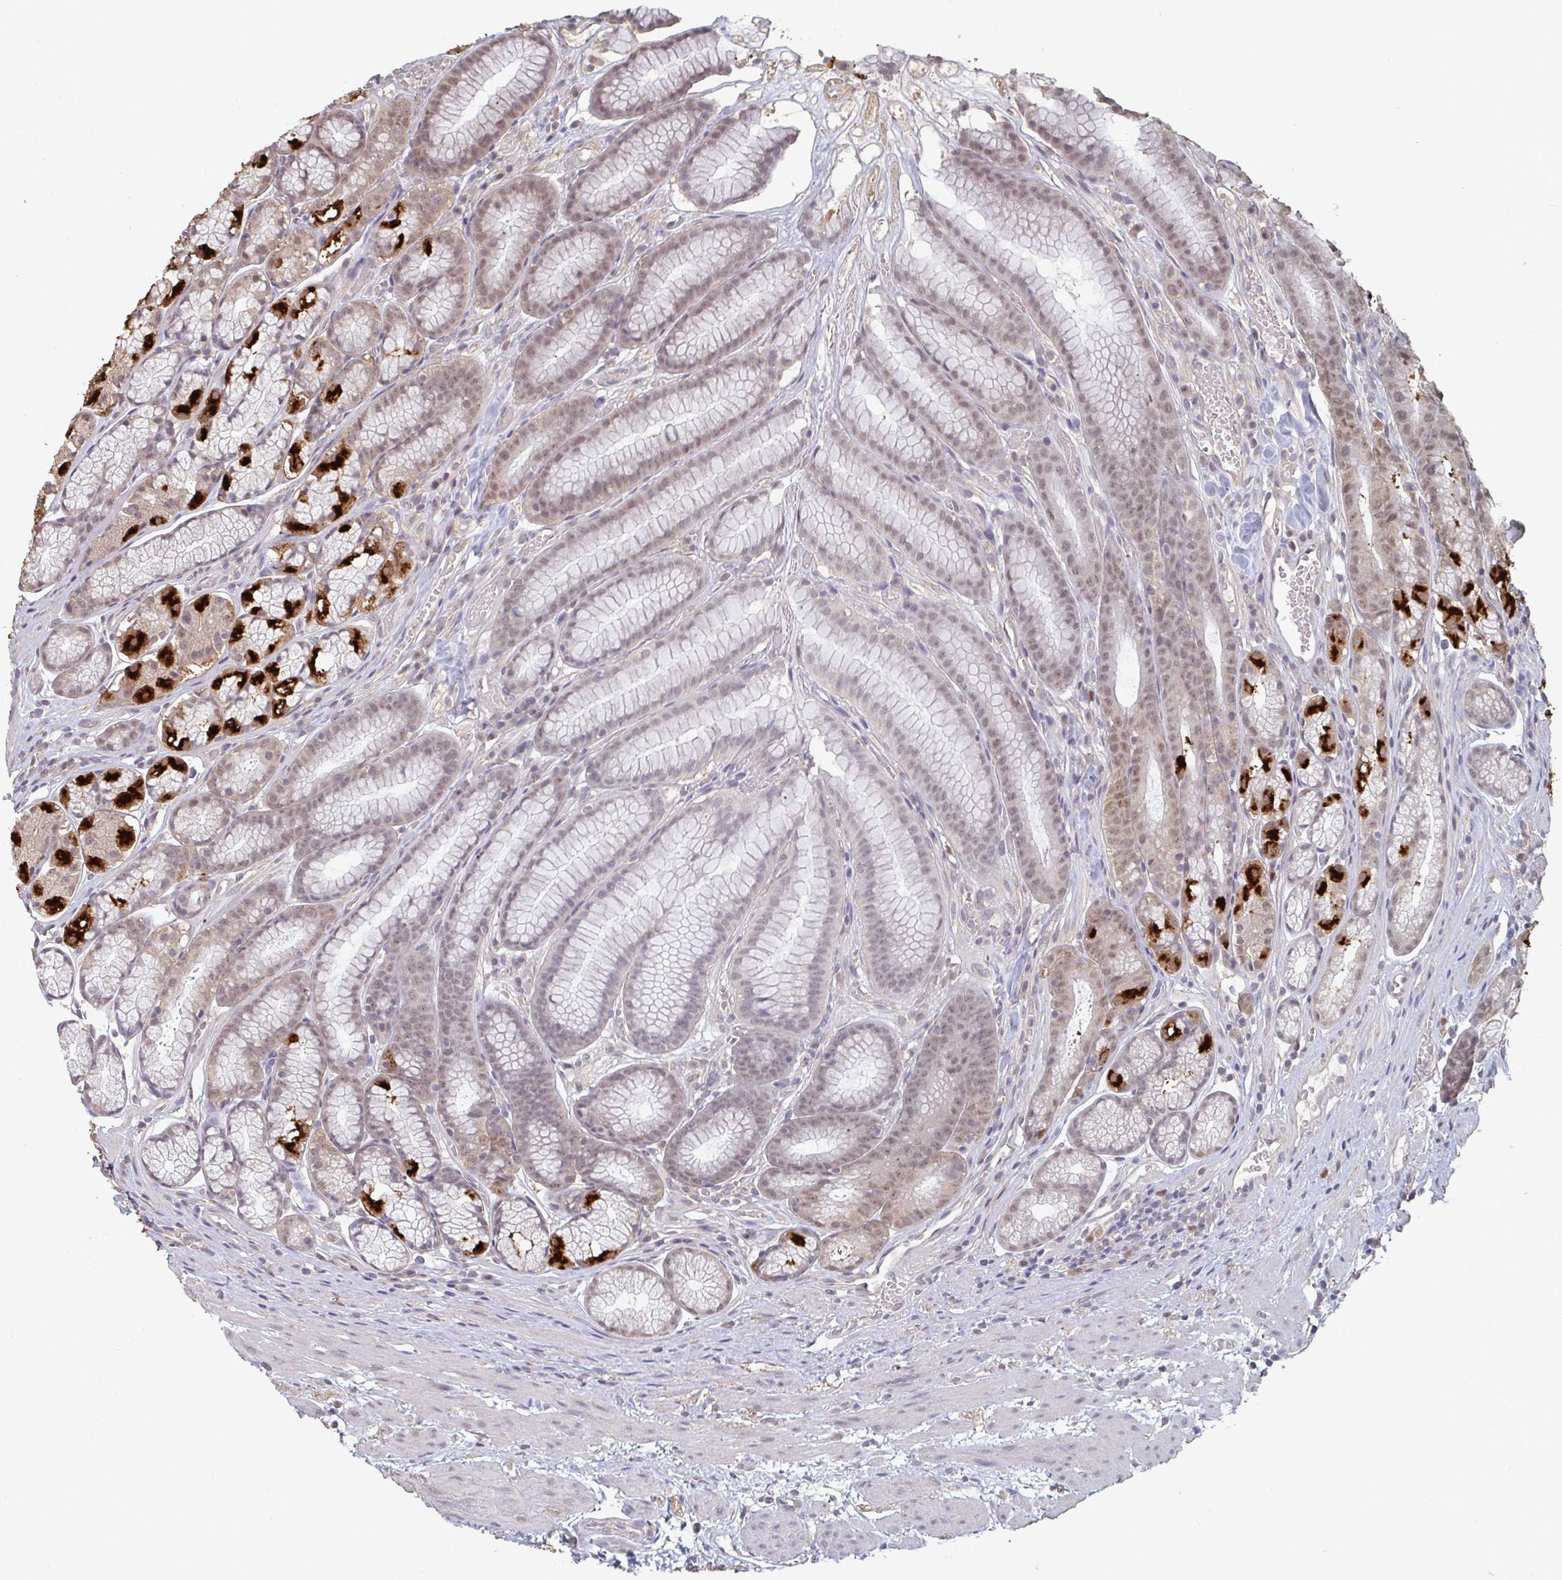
{"staining": {"intensity": "strong", "quantity": "25%-75%", "location": "cytoplasmic/membranous"}, "tissue": "stomach", "cell_type": "Glandular cells", "image_type": "normal", "snomed": [{"axis": "morphology", "description": "Normal tissue, NOS"}, {"axis": "topography", "description": "Smooth muscle"}, {"axis": "topography", "description": "Stomach"}], "caption": "The micrograph displays staining of normal stomach, revealing strong cytoplasmic/membranous protein positivity (brown color) within glandular cells. (Stains: DAB in brown, nuclei in blue, Microscopy: brightfield microscopy at high magnification).", "gene": "LIX1", "patient": {"sex": "male", "age": 70}}